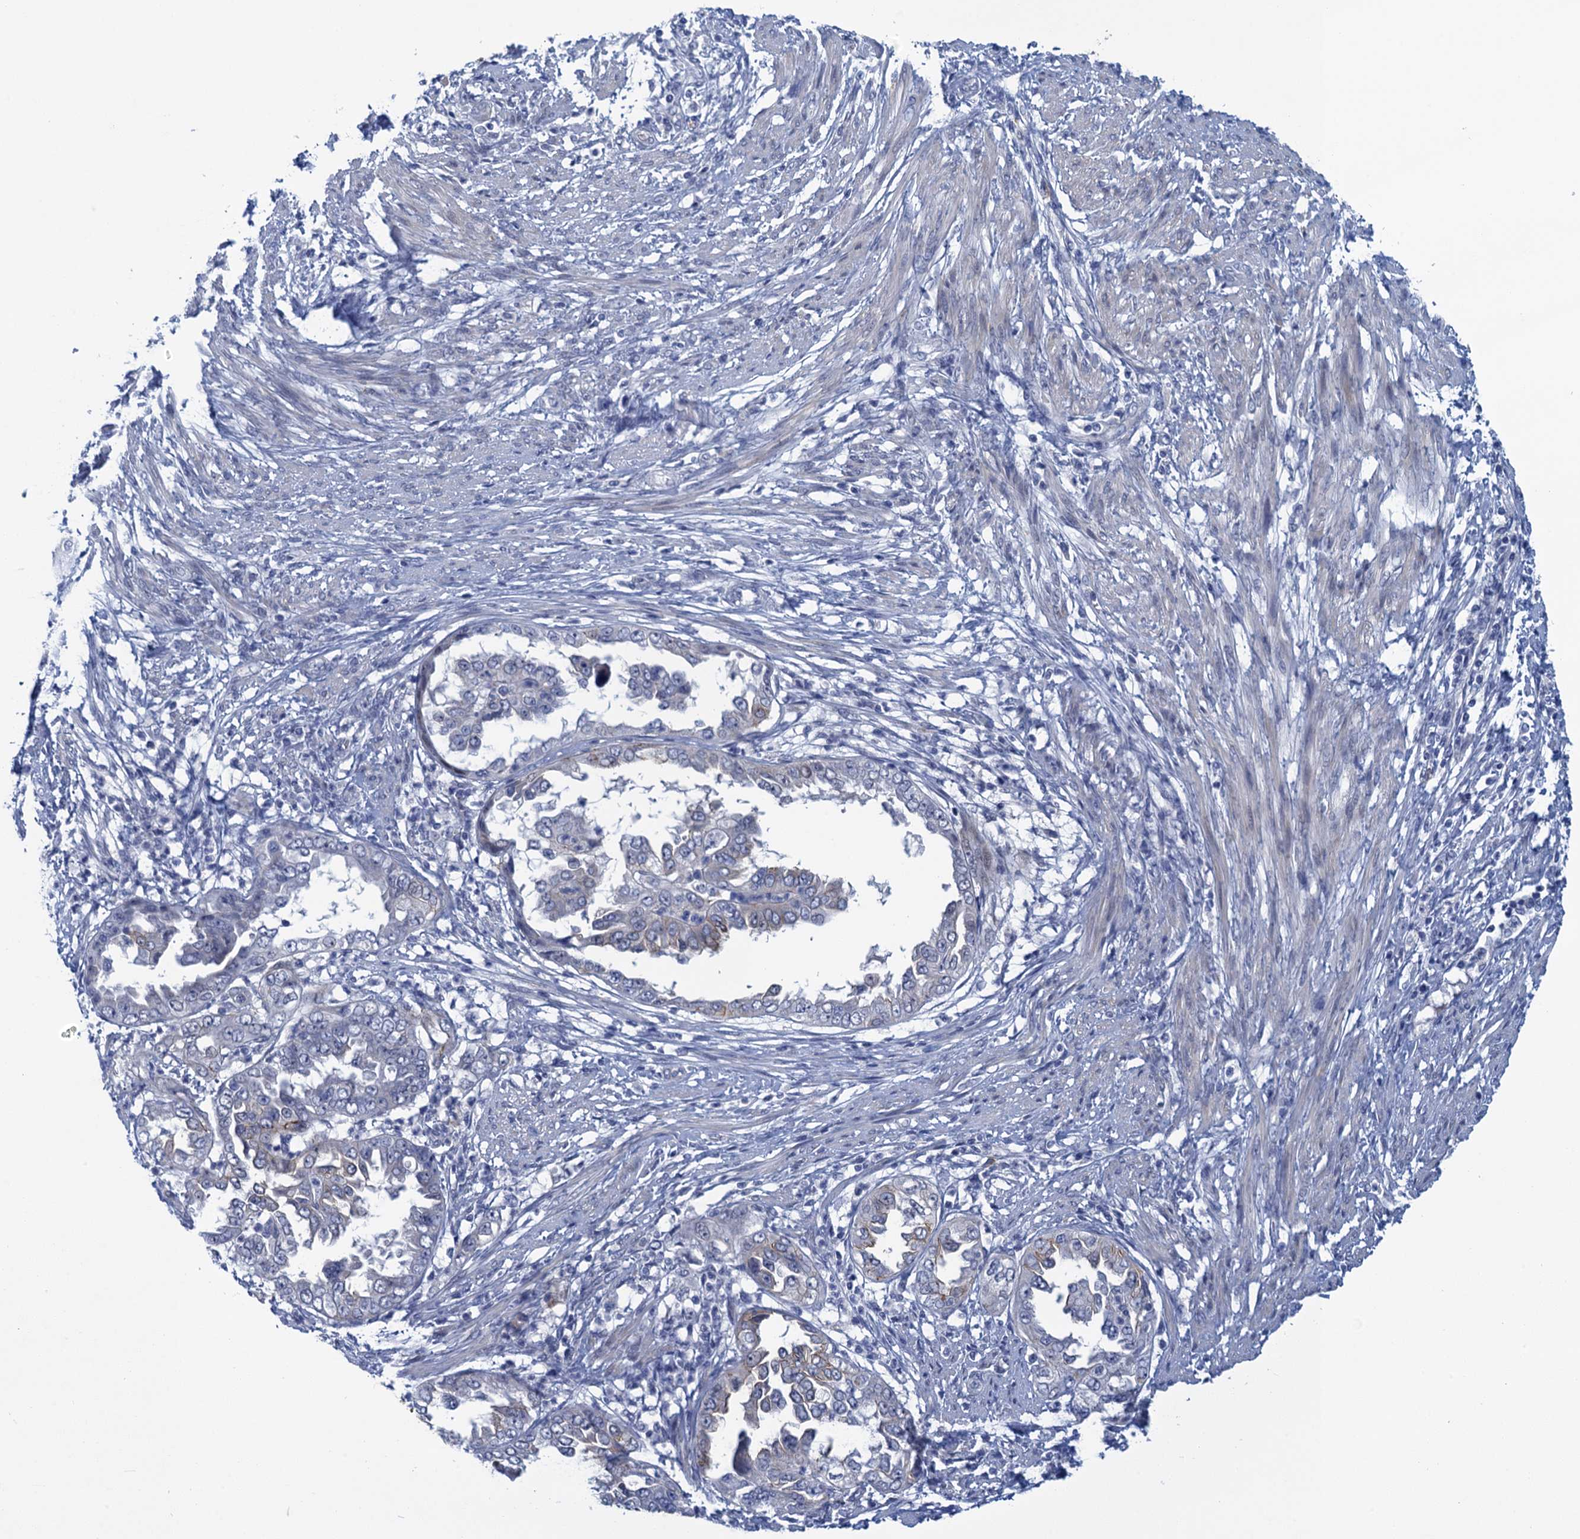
{"staining": {"intensity": "moderate", "quantity": "<25%", "location": "cytoplasmic/membranous"}, "tissue": "endometrial cancer", "cell_type": "Tumor cells", "image_type": "cancer", "snomed": [{"axis": "morphology", "description": "Adenocarcinoma, NOS"}, {"axis": "topography", "description": "Endometrium"}], "caption": "Brown immunohistochemical staining in human adenocarcinoma (endometrial) demonstrates moderate cytoplasmic/membranous positivity in approximately <25% of tumor cells. (Brightfield microscopy of DAB IHC at high magnification).", "gene": "SCEL", "patient": {"sex": "female", "age": 85}}